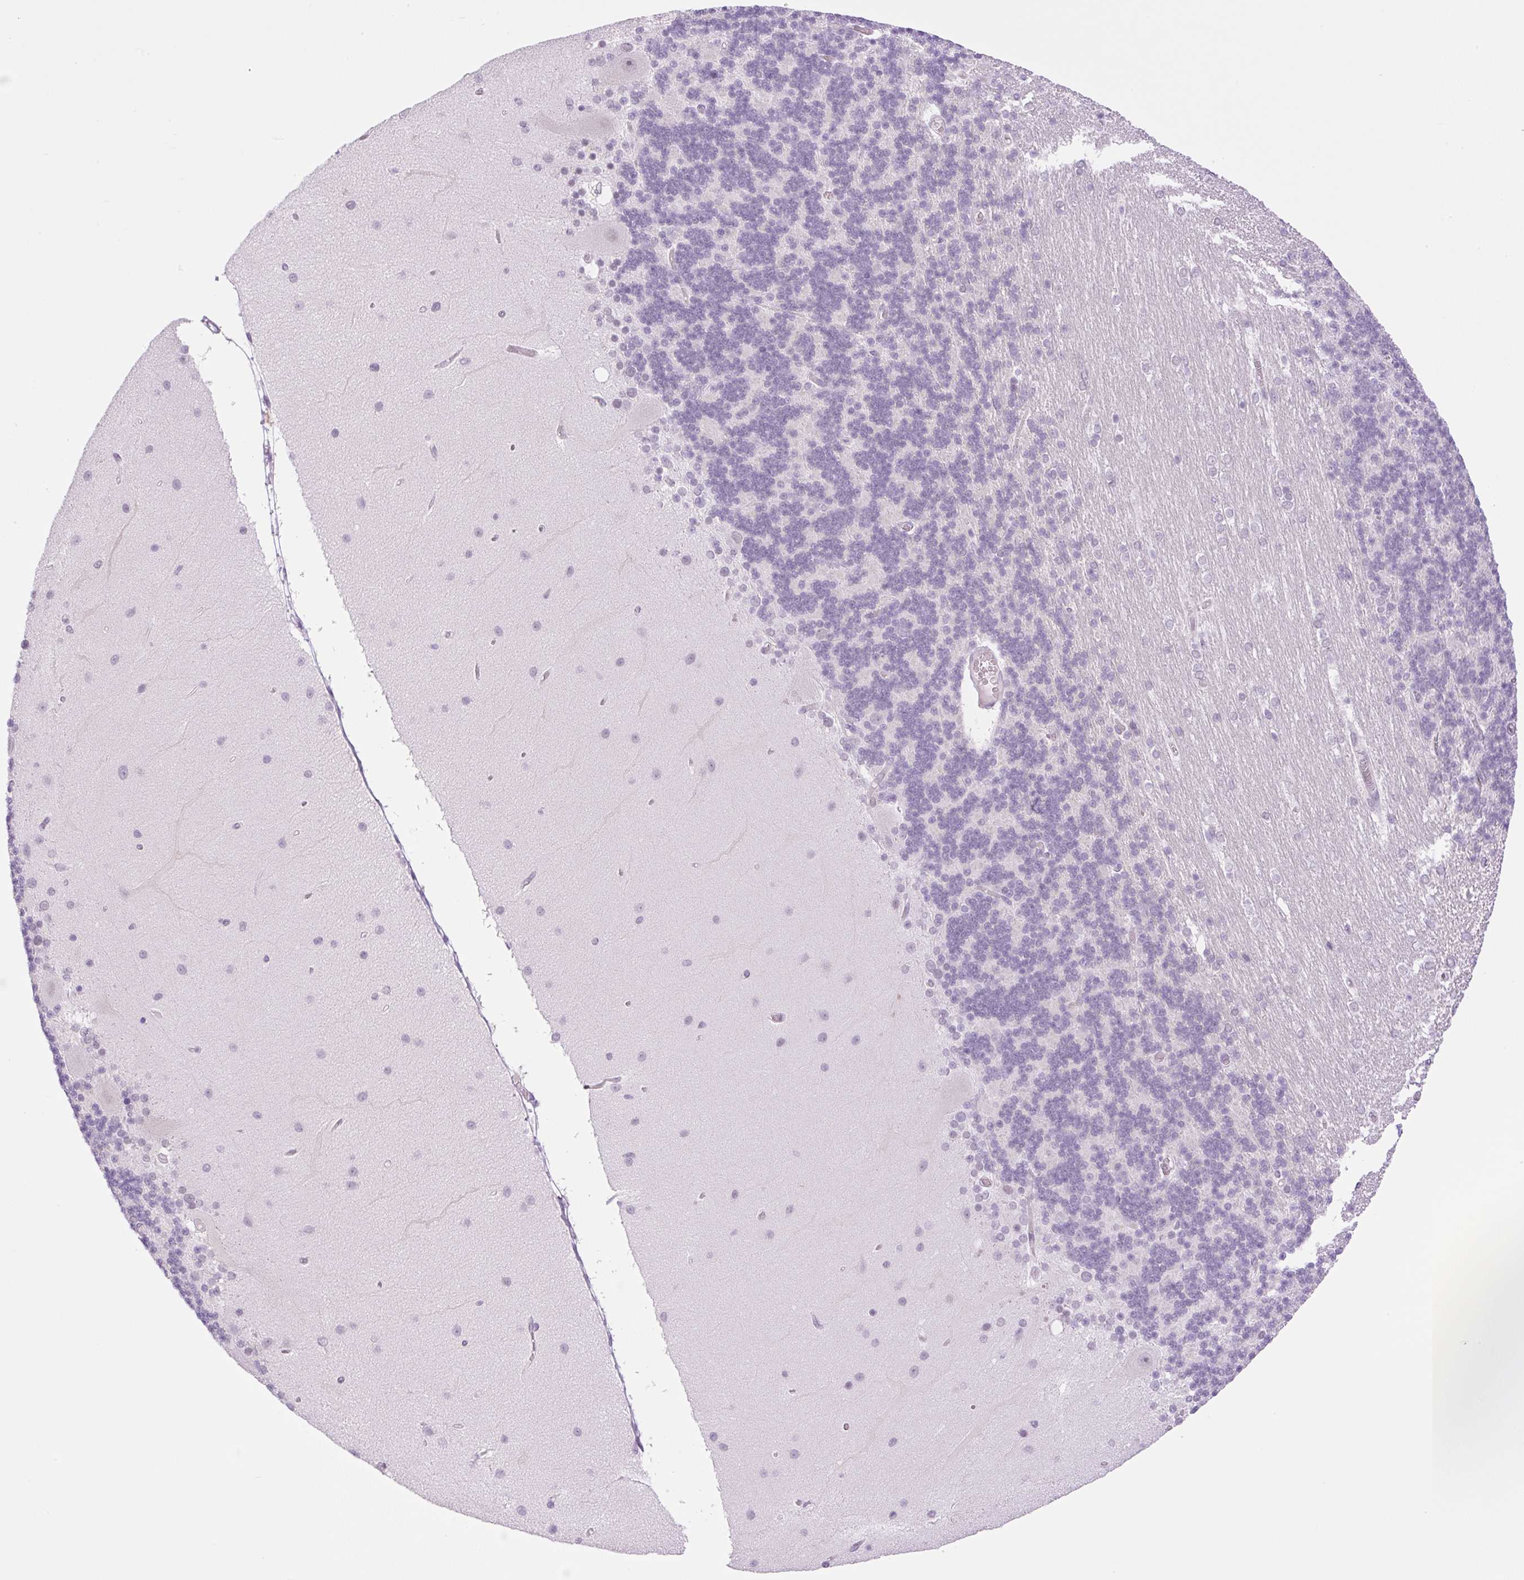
{"staining": {"intensity": "negative", "quantity": "none", "location": "none"}, "tissue": "cerebellum", "cell_type": "Cells in granular layer", "image_type": "normal", "snomed": [{"axis": "morphology", "description": "Normal tissue, NOS"}, {"axis": "topography", "description": "Cerebellum"}], "caption": "Cells in granular layer show no significant staining in normal cerebellum.", "gene": "PALM3", "patient": {"sex": "female", "age": 54}}